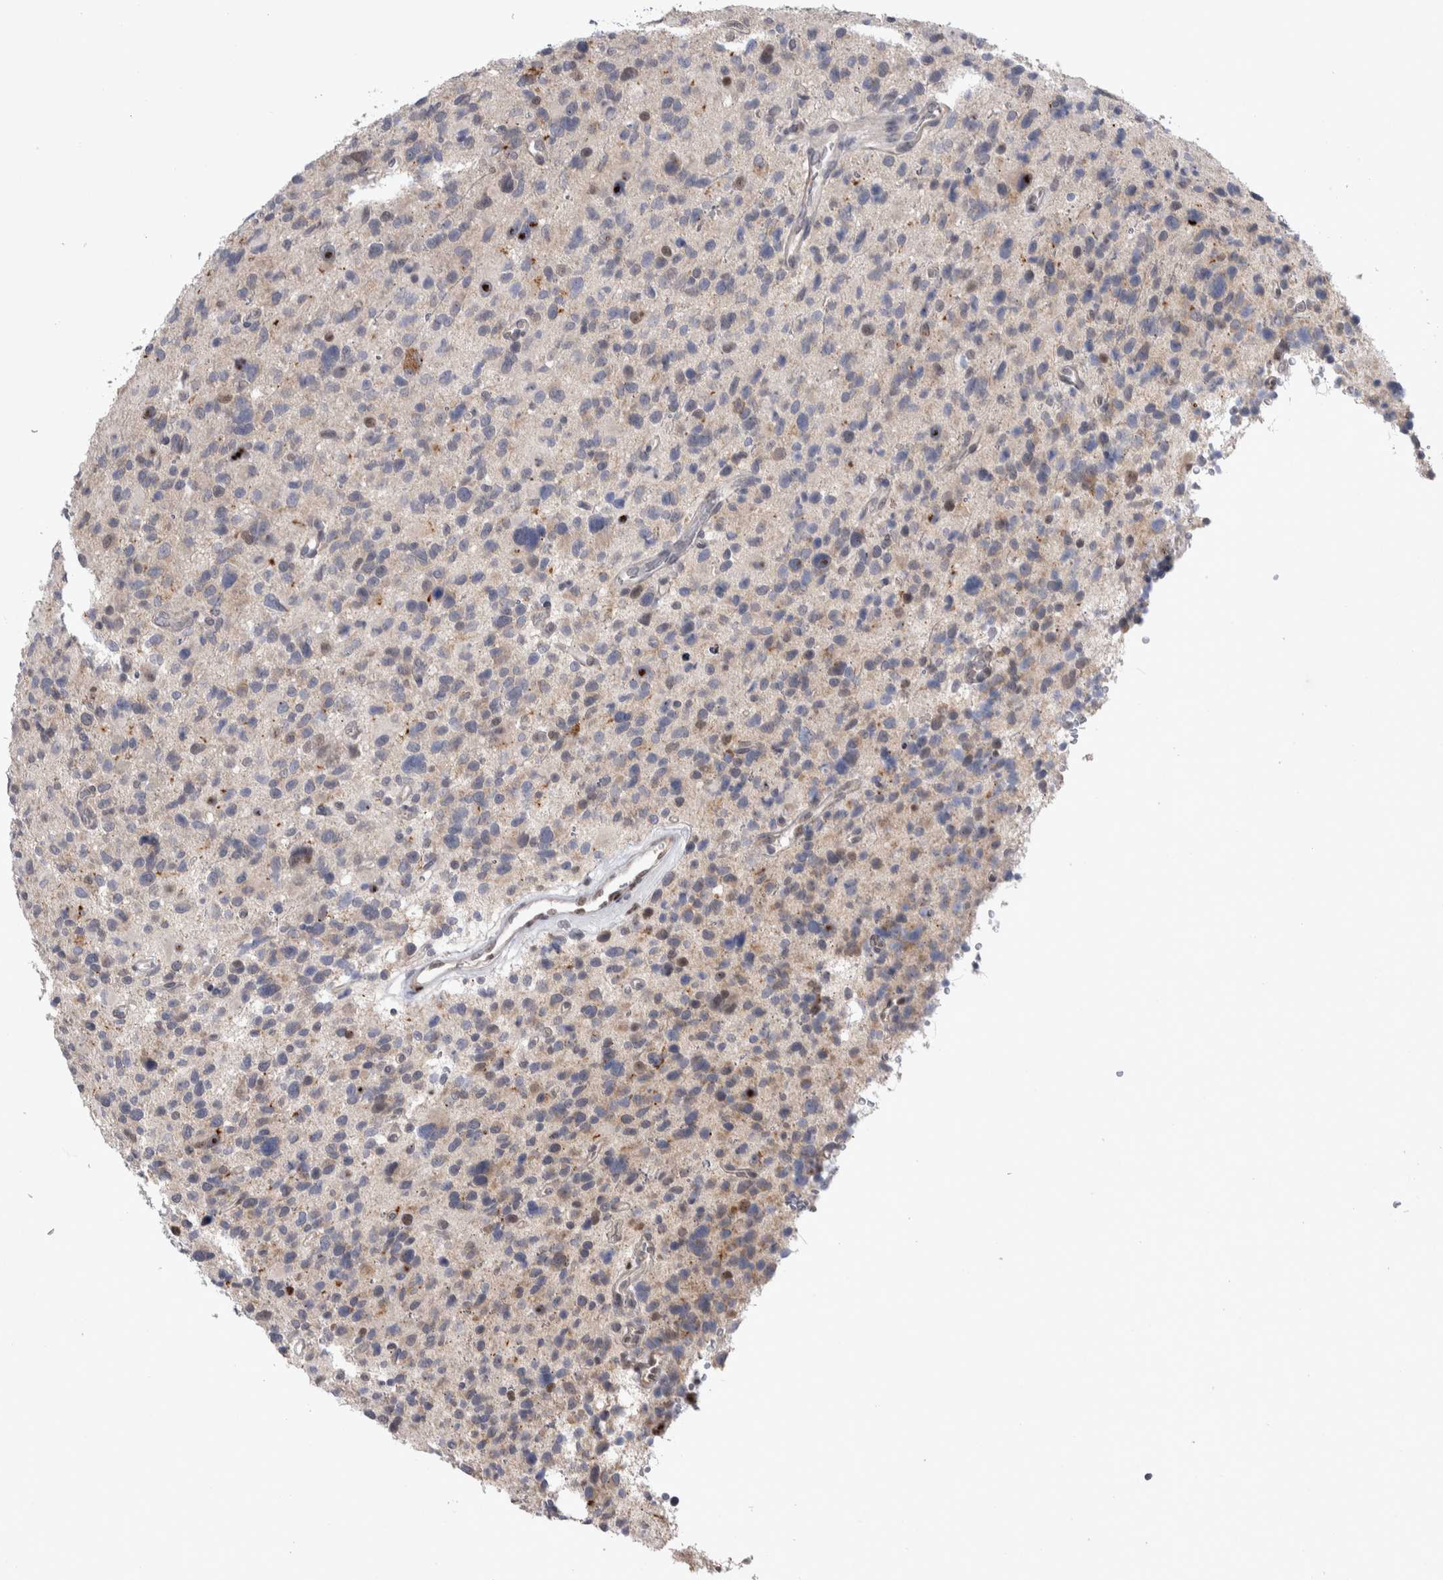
{"staining": {"intensity": "weak", "quantity": "<25%", "location": "cytoplasmic/membranous"}, "tissue": "glioma", "cell_type": "Tumor cells", "image_type": "cancer", "snomed": [{"axis": "morphology", "description": "Glioma, malignant, High grade"}, {"axis": "topography", "description": "Brain"}], "caption": "Tumor cells are negative for protein expression in human malignant glioma (high-grade). Brightfield microscopy of immunohistochemistry stained with DAB (3,3'-diaminobenzidine) (brown) and hematoxylin (blue), captured at high magnification.", "gene": "TAX1BP1", "patient": {"sex": "male", "age": 48}}